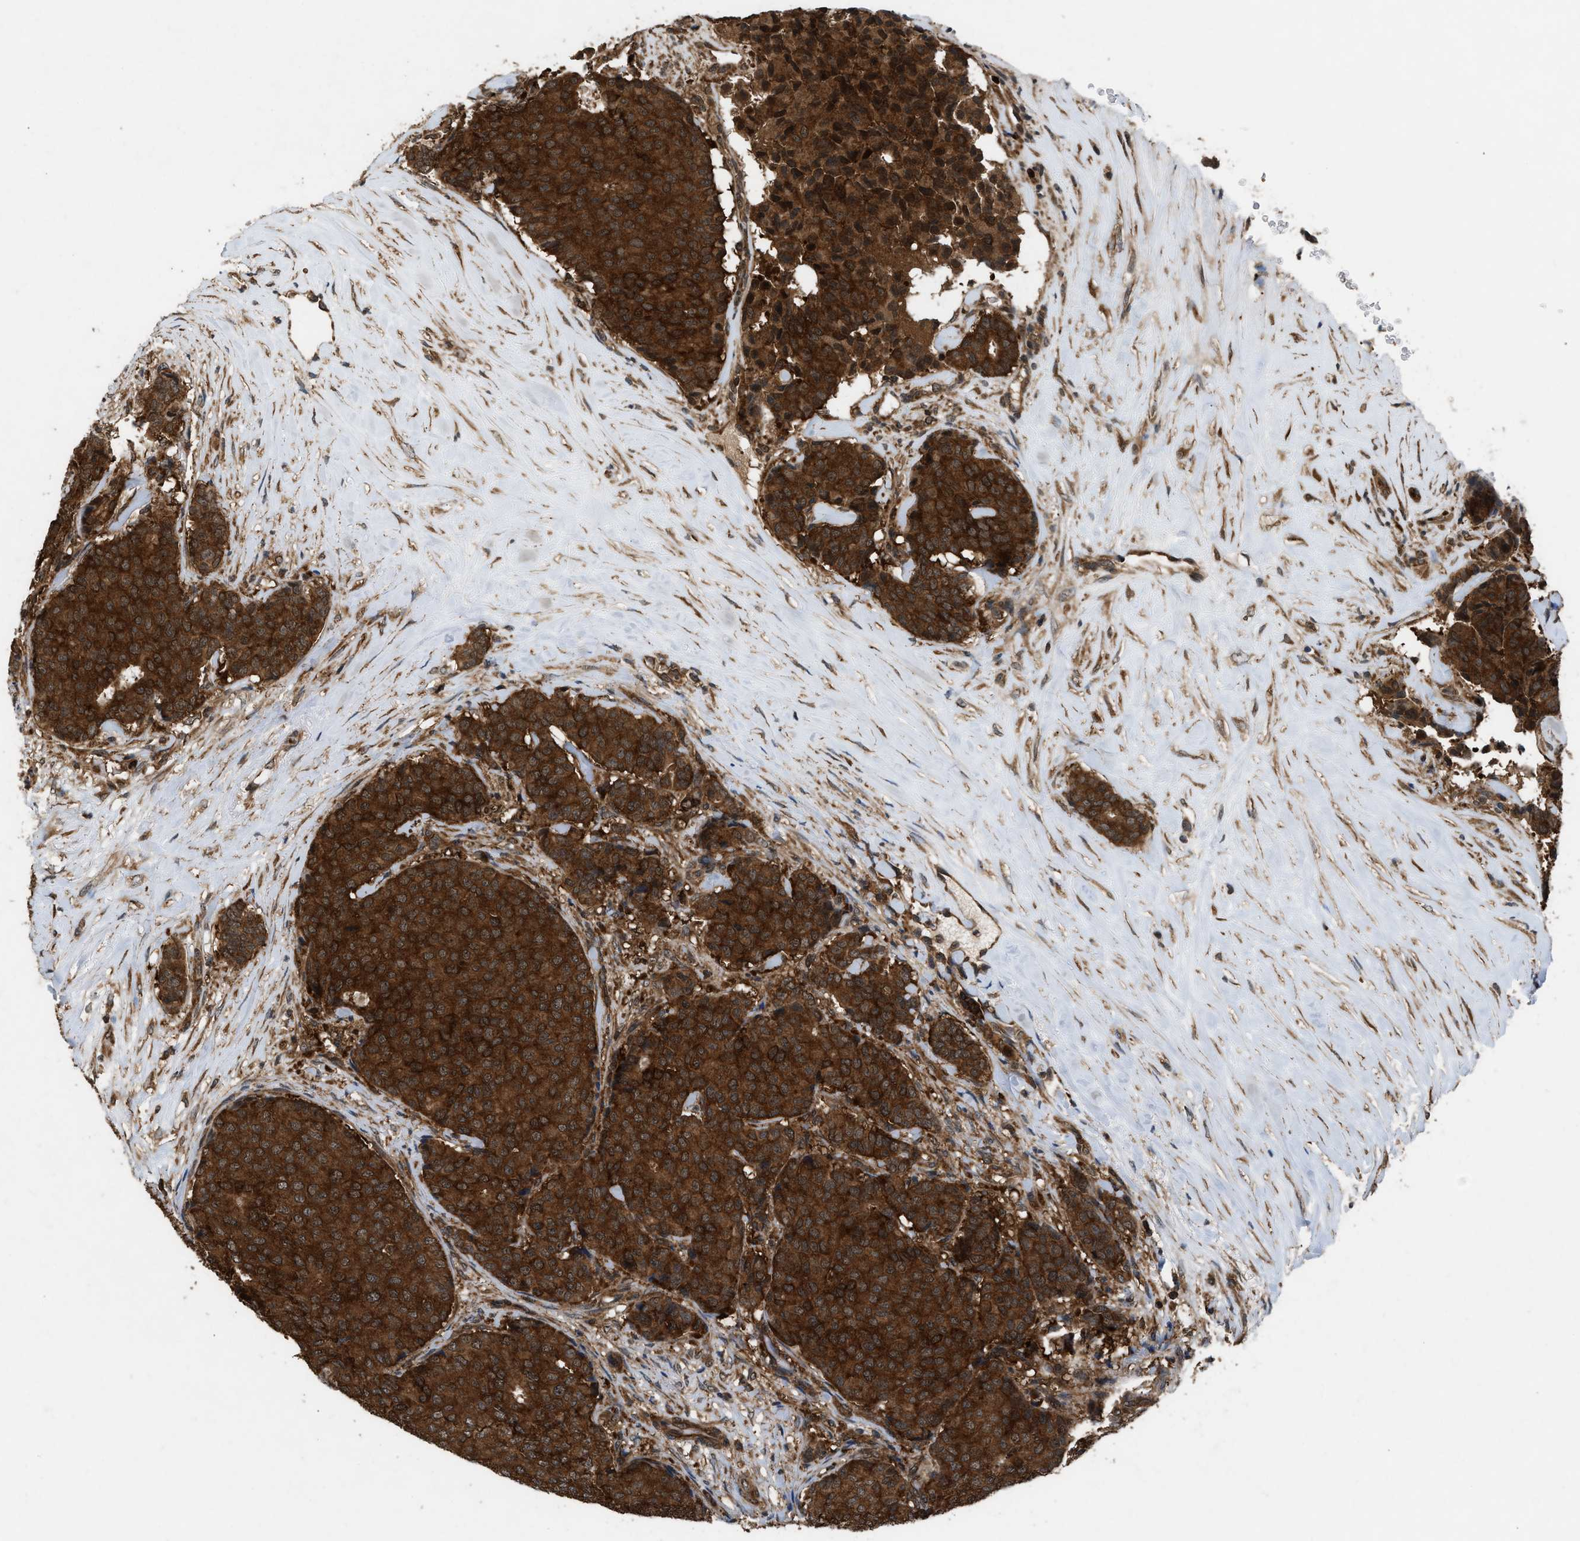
{"staining": {"intensity": "strong", "quantity": ">75%", "location": "cytoplasmic/membranous,nuclear"}, "tissue": "breast cancer", "cell_type": "Tumor cells", "image_type": "cancer", "snomed": [{"axis": "morphology", "description": "Duct carcinoma"}, {"axis": "topography", "description": "Breast"}], "caption": "A high-resolution image shows immunohistochemistry staining of invasive ductal carcinoma (breast), which shows strong cytoplasmic/membranous and nuclear expression in about >75% of tumor cells.", "gene": "OXSR1", "patient": {"sex": "female", "age": 75}}